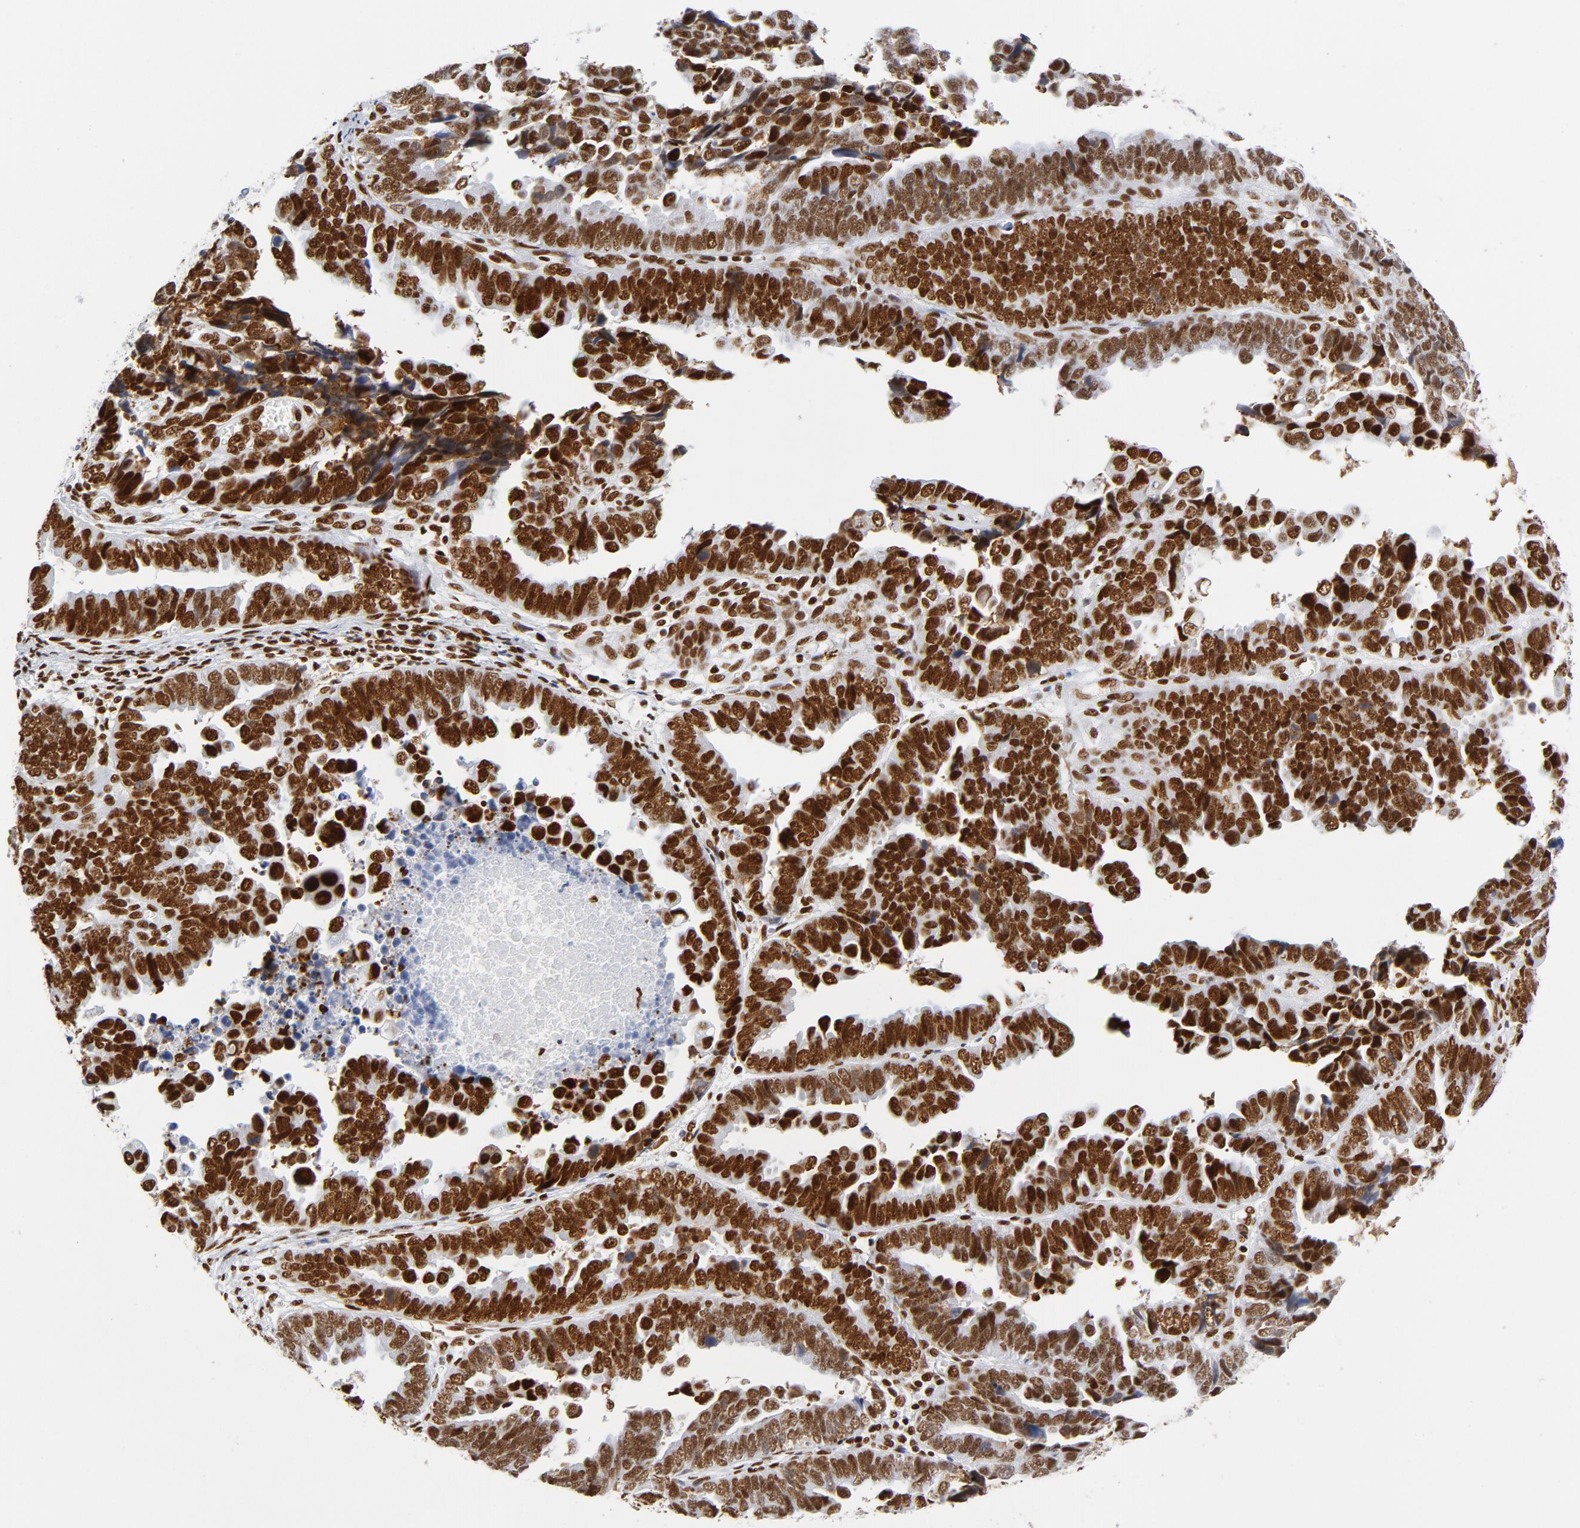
{"staining": {"intensity": "strong", "quantity": ">75%", "location": "nuclear"}, "tissue": "endometrial cancer", "cell_type": "Tumor cells", "image_type": "cancer", "snomed": [{"axis": "morphology", "description": "Adenocarcinoma, NOS"}, {"axis": "topography", "description": "Endometrium"}], "caption": "This micrograph shows IHC staining of endometrial cancer (adenocarcinoma), with high strong nuclear staining in about >75% of tumor cells.", "gene": "XRCC5", "patient": {"sex": "female", "age": 75}}